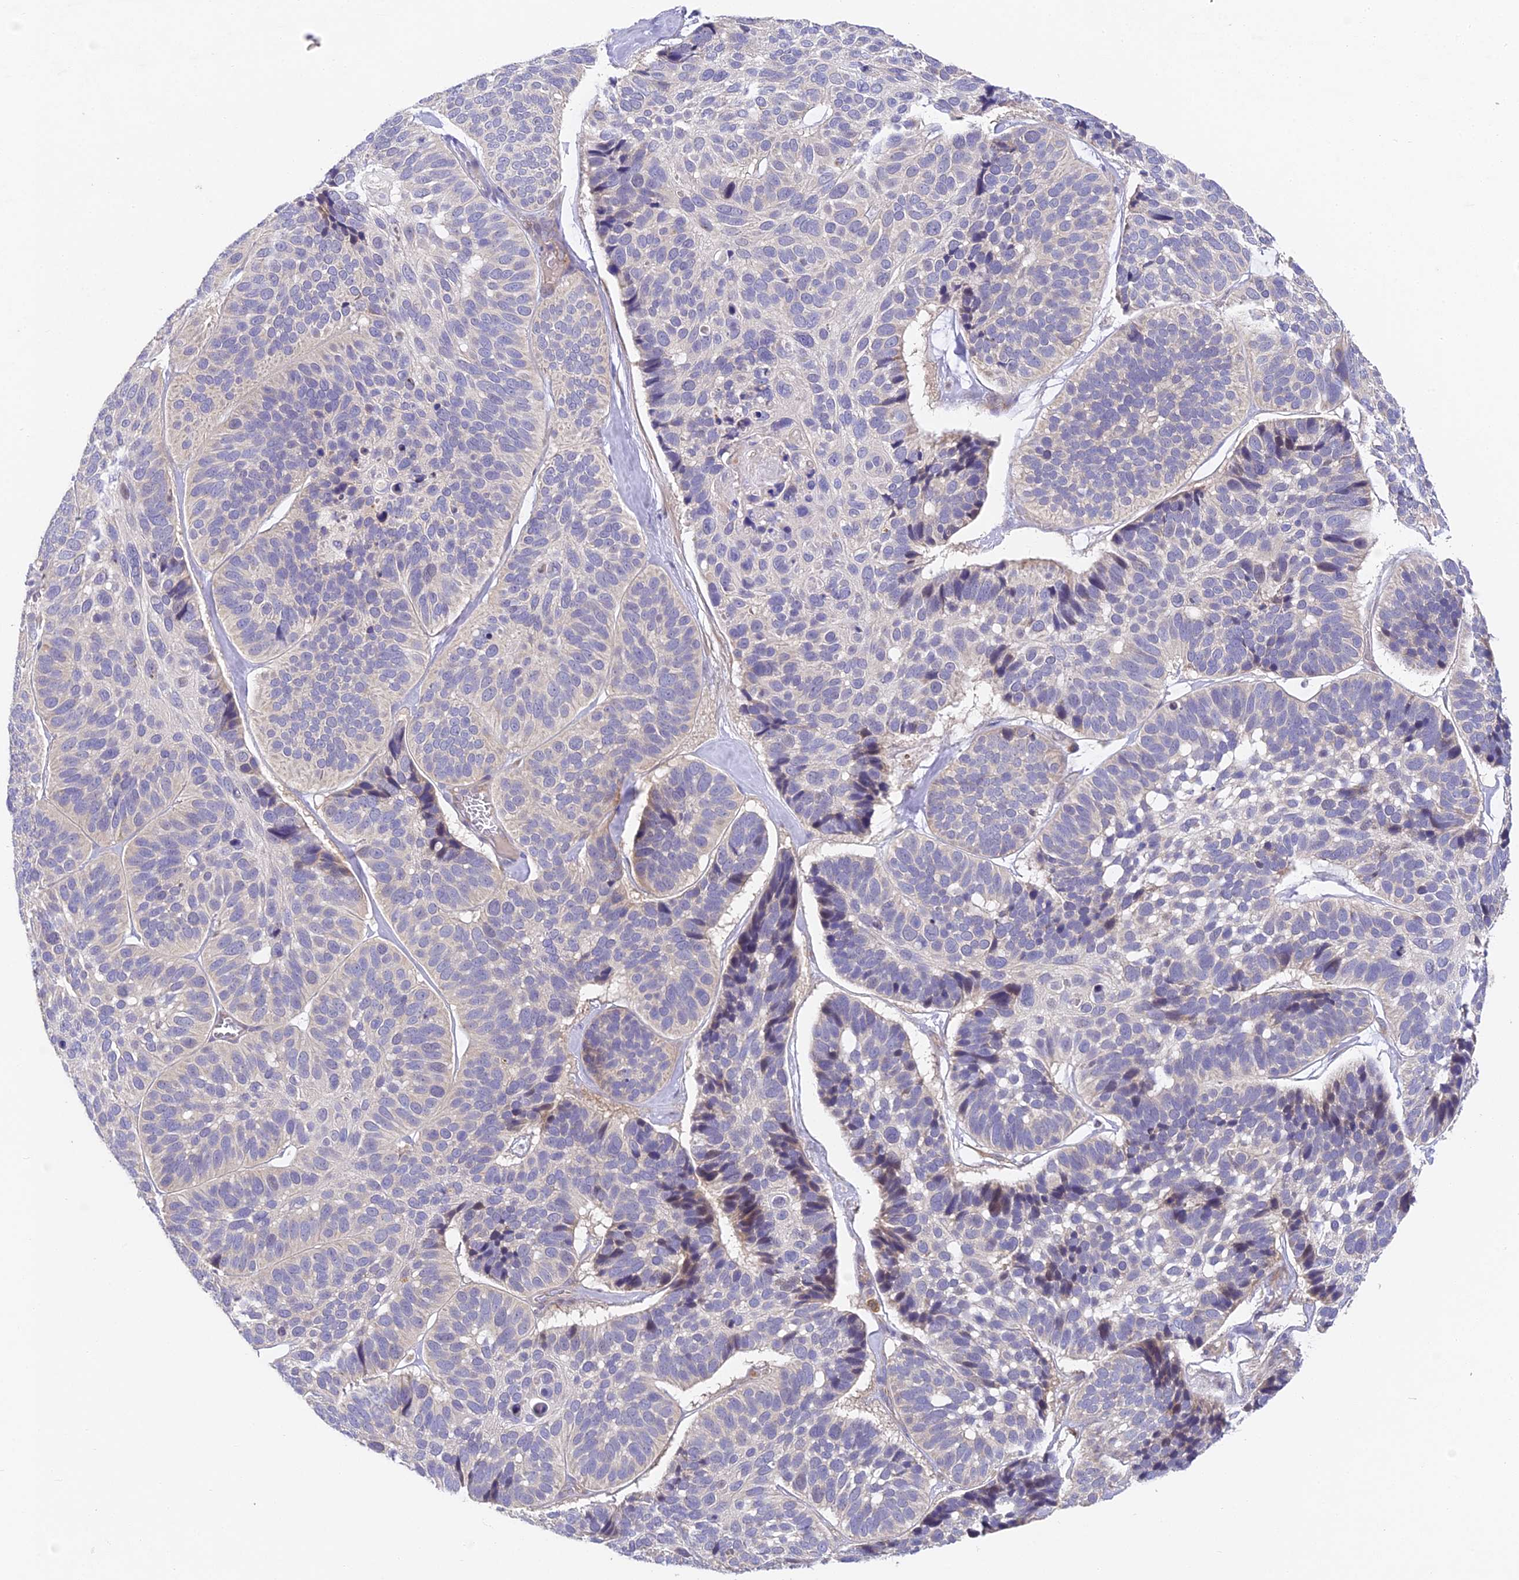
{"staining": {"intensity": "negative", "quantity": "none", "location": "none"}, "tissue": "skin cancer", "cell_type": "Tumor cells", "image_type": "cancer", "snomed": [{"axis": "morphology", "description": "Basal cell carcinoma"}, {"axis": "topography", "description": "Skin"}], "caption": "Immunohistochemistry of human skin cancer displays no staining in tumor cells.", "gene": "DNAAF10", "patient": {"sex": "male", "age": 62}}